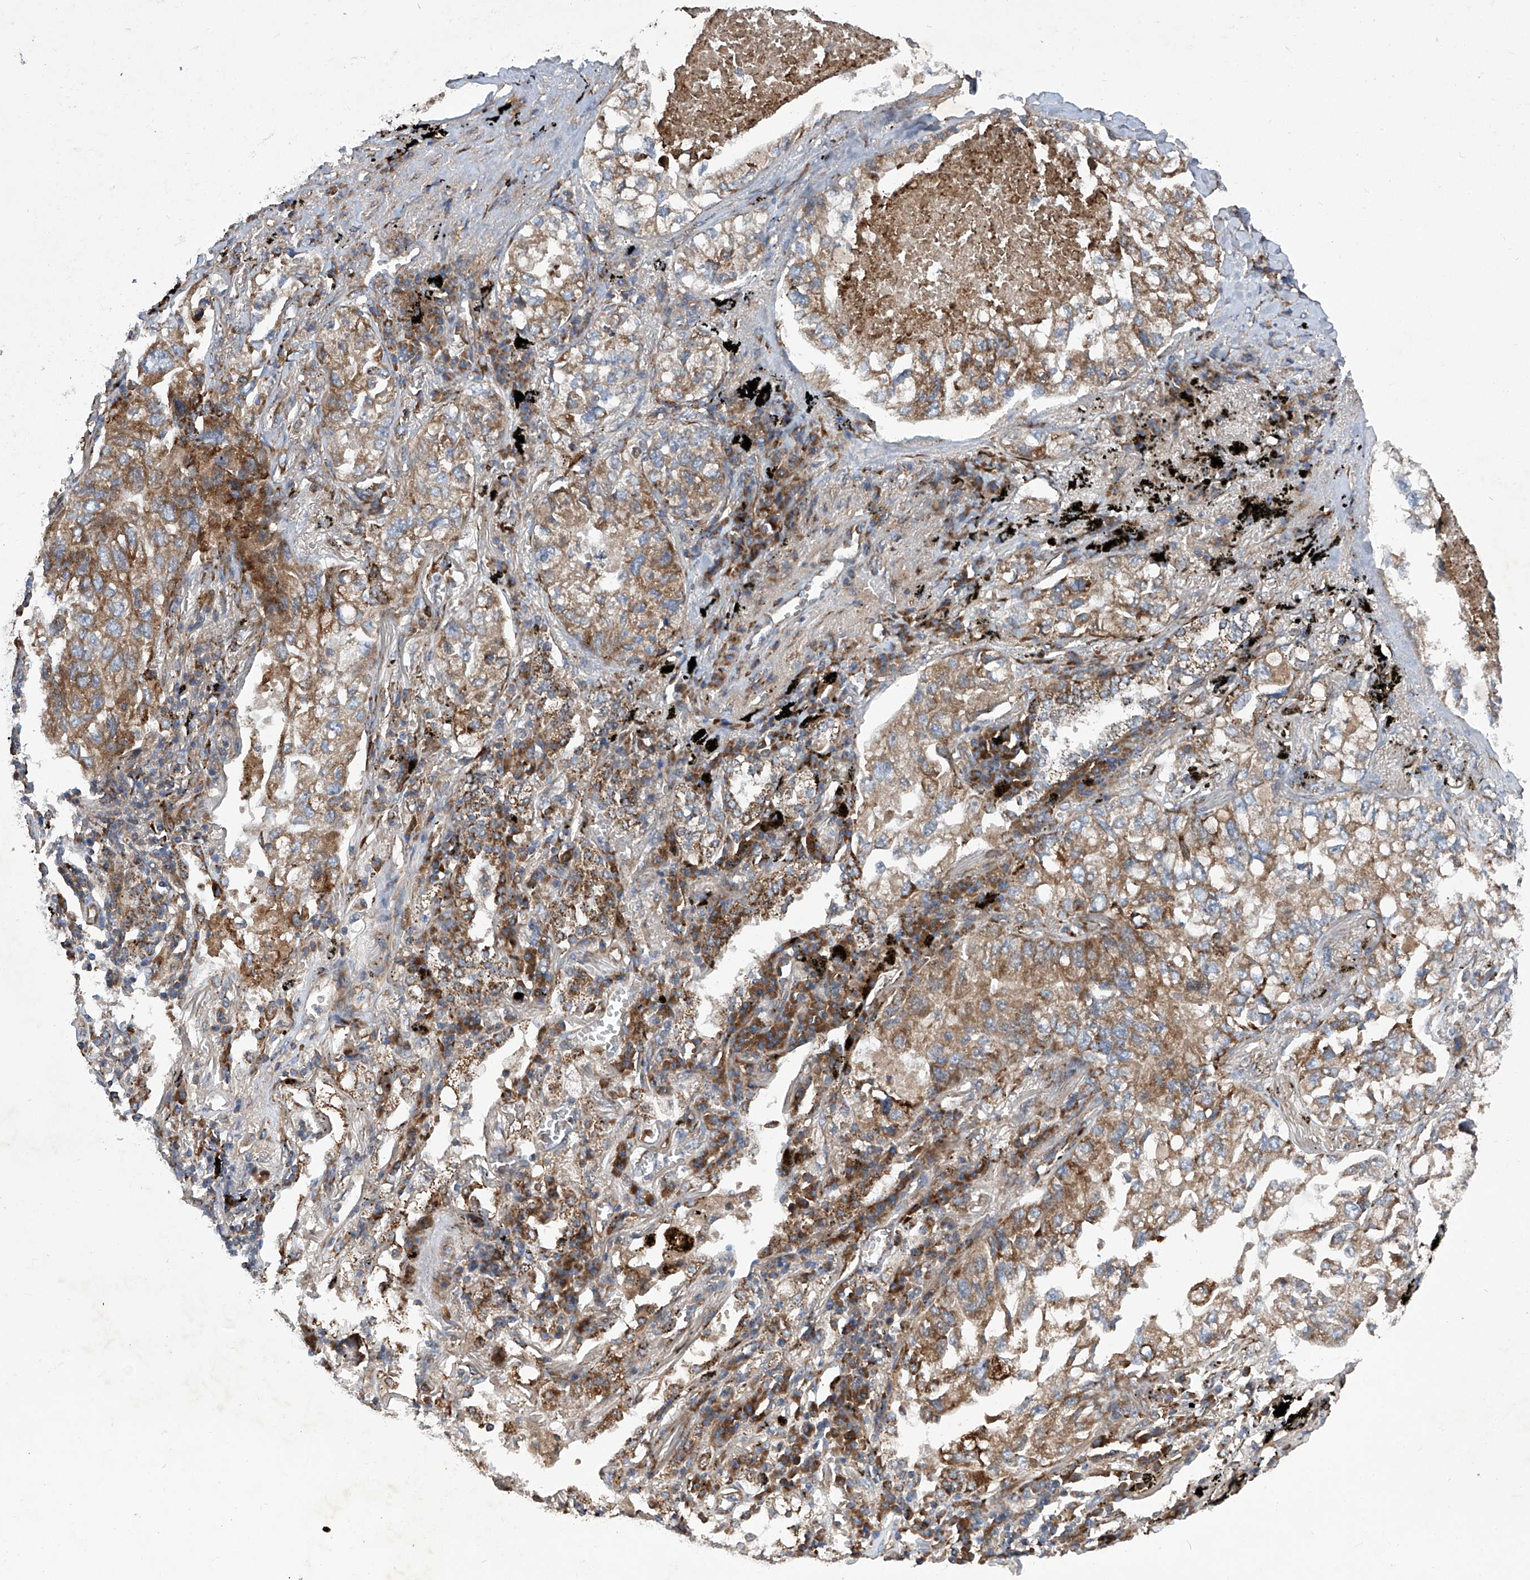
{"staining": {"intensity": "moderate", "quantity": ">75%", "location": "cytoplasmic/membranous"}, "tissue": "lung cancer", "cell_type": "Tumor cells", "image_type": "cancer", "snomed": [{"axis": "morphology", "description": "Adenocarcinoma, NOS"}, {"axis": "topography", "description": "Lung"}], "caption": "Immunohistochemistry (IHC) image of neoplastic tissue: lung cancer stained using immunohistochemistry reveals medium levels of moderate protein expression localized specifically in the cytoplasmic/membranous of tumor cells, appearing as a cytoplasmic/membranous brown color.", "gene": "ASCC3", "patient": {"sex": "male", "age": 65}}